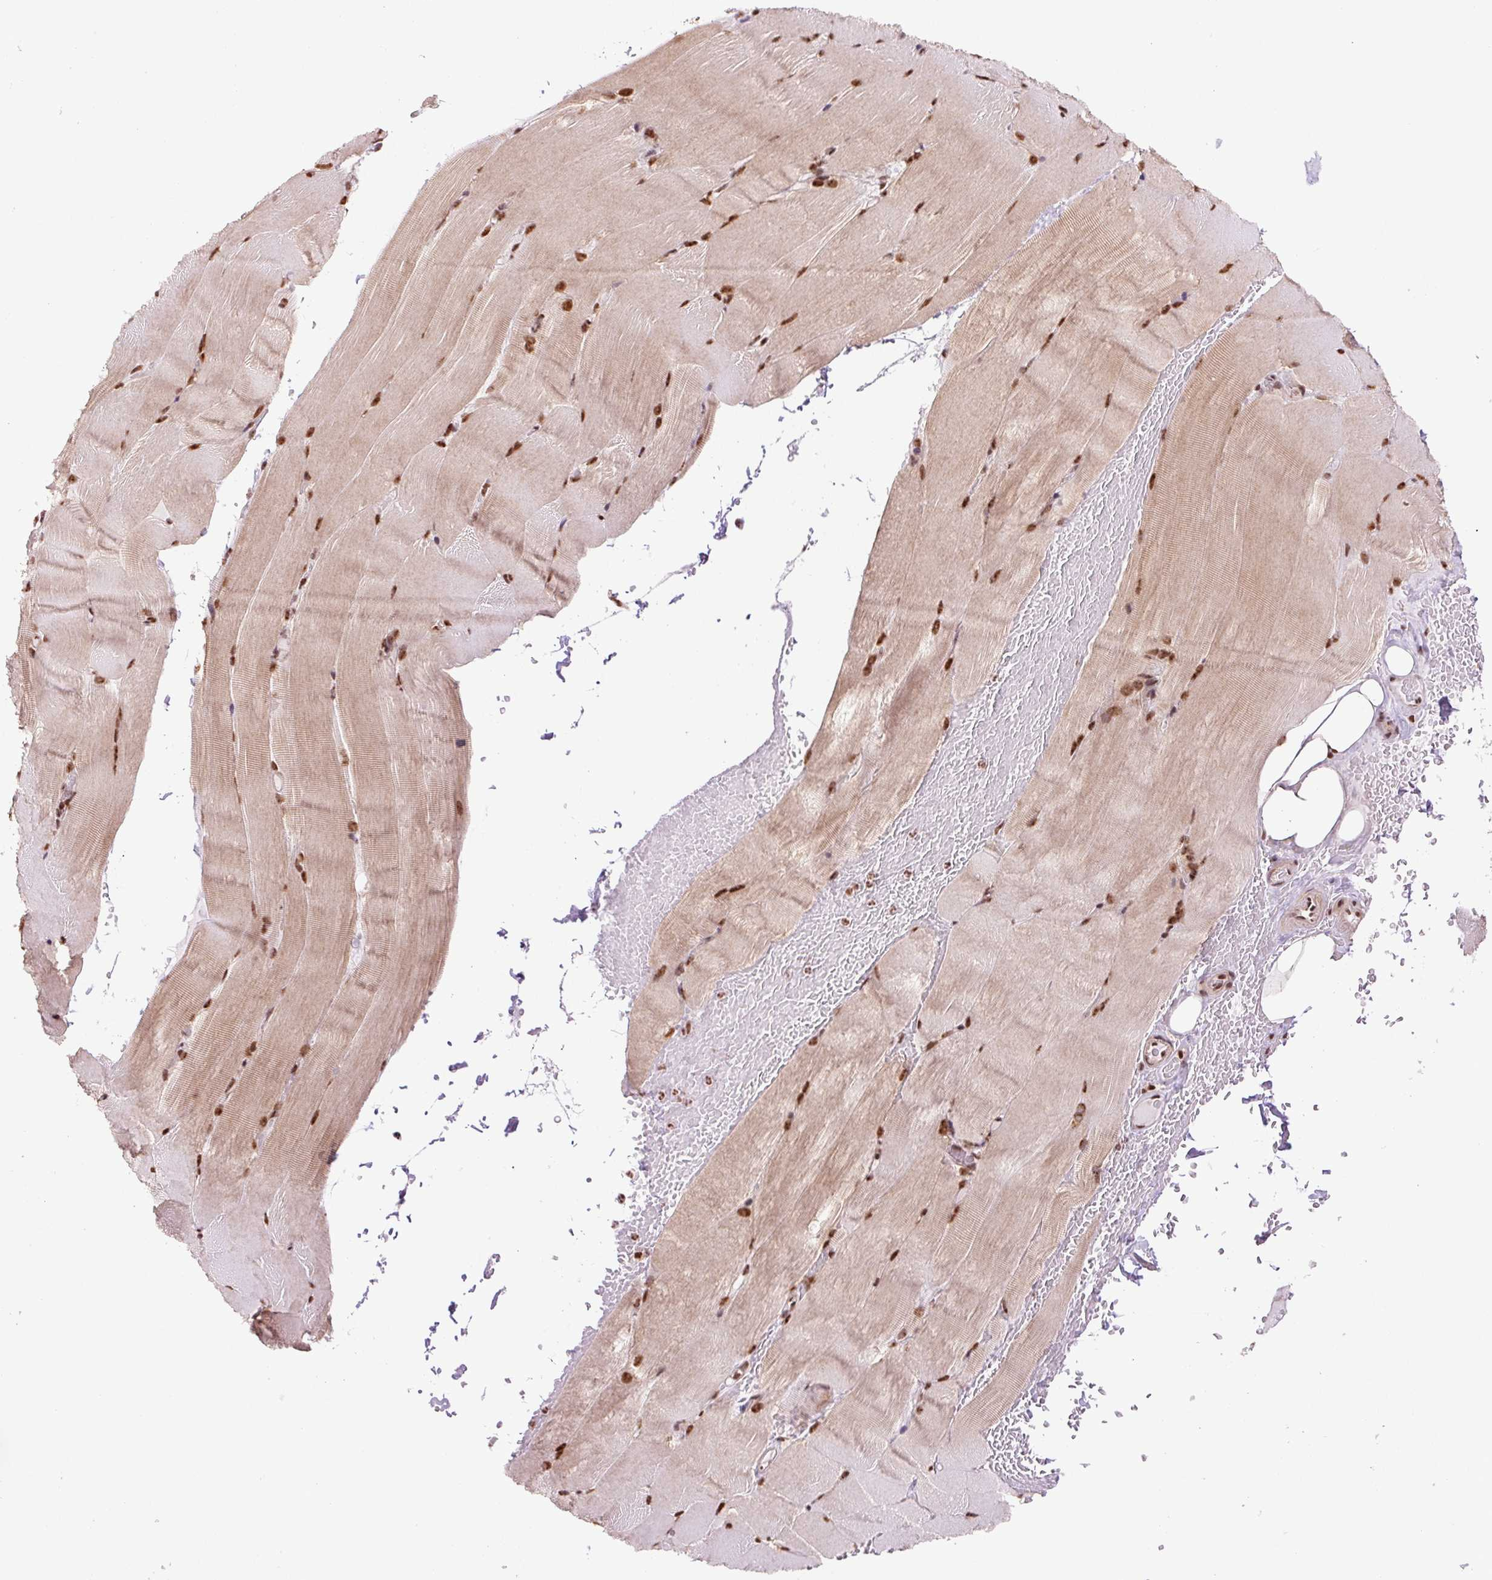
{"staining": {"intensity": "moderate", "quantity": "25%-75%", "location": "cytoplasmic/membranous,nuclear"}, "tissue": "skeletal muscle", "cell_type": "Myocytes", "image_type": "normal", "snomed": [{"axis": "morphology", "description": "Normal tissue, NOS"}, {"axis": "topography", "description": "Skeletal muscle"}], "caption": "Moderate cytoplasmic/membranous,nuclear expression is seen in approximately 25%-75% of myocytes in unremarkable skeletal muscle.", "gene": "CWC25", "patient": {"sex": "female", "age": 37}}